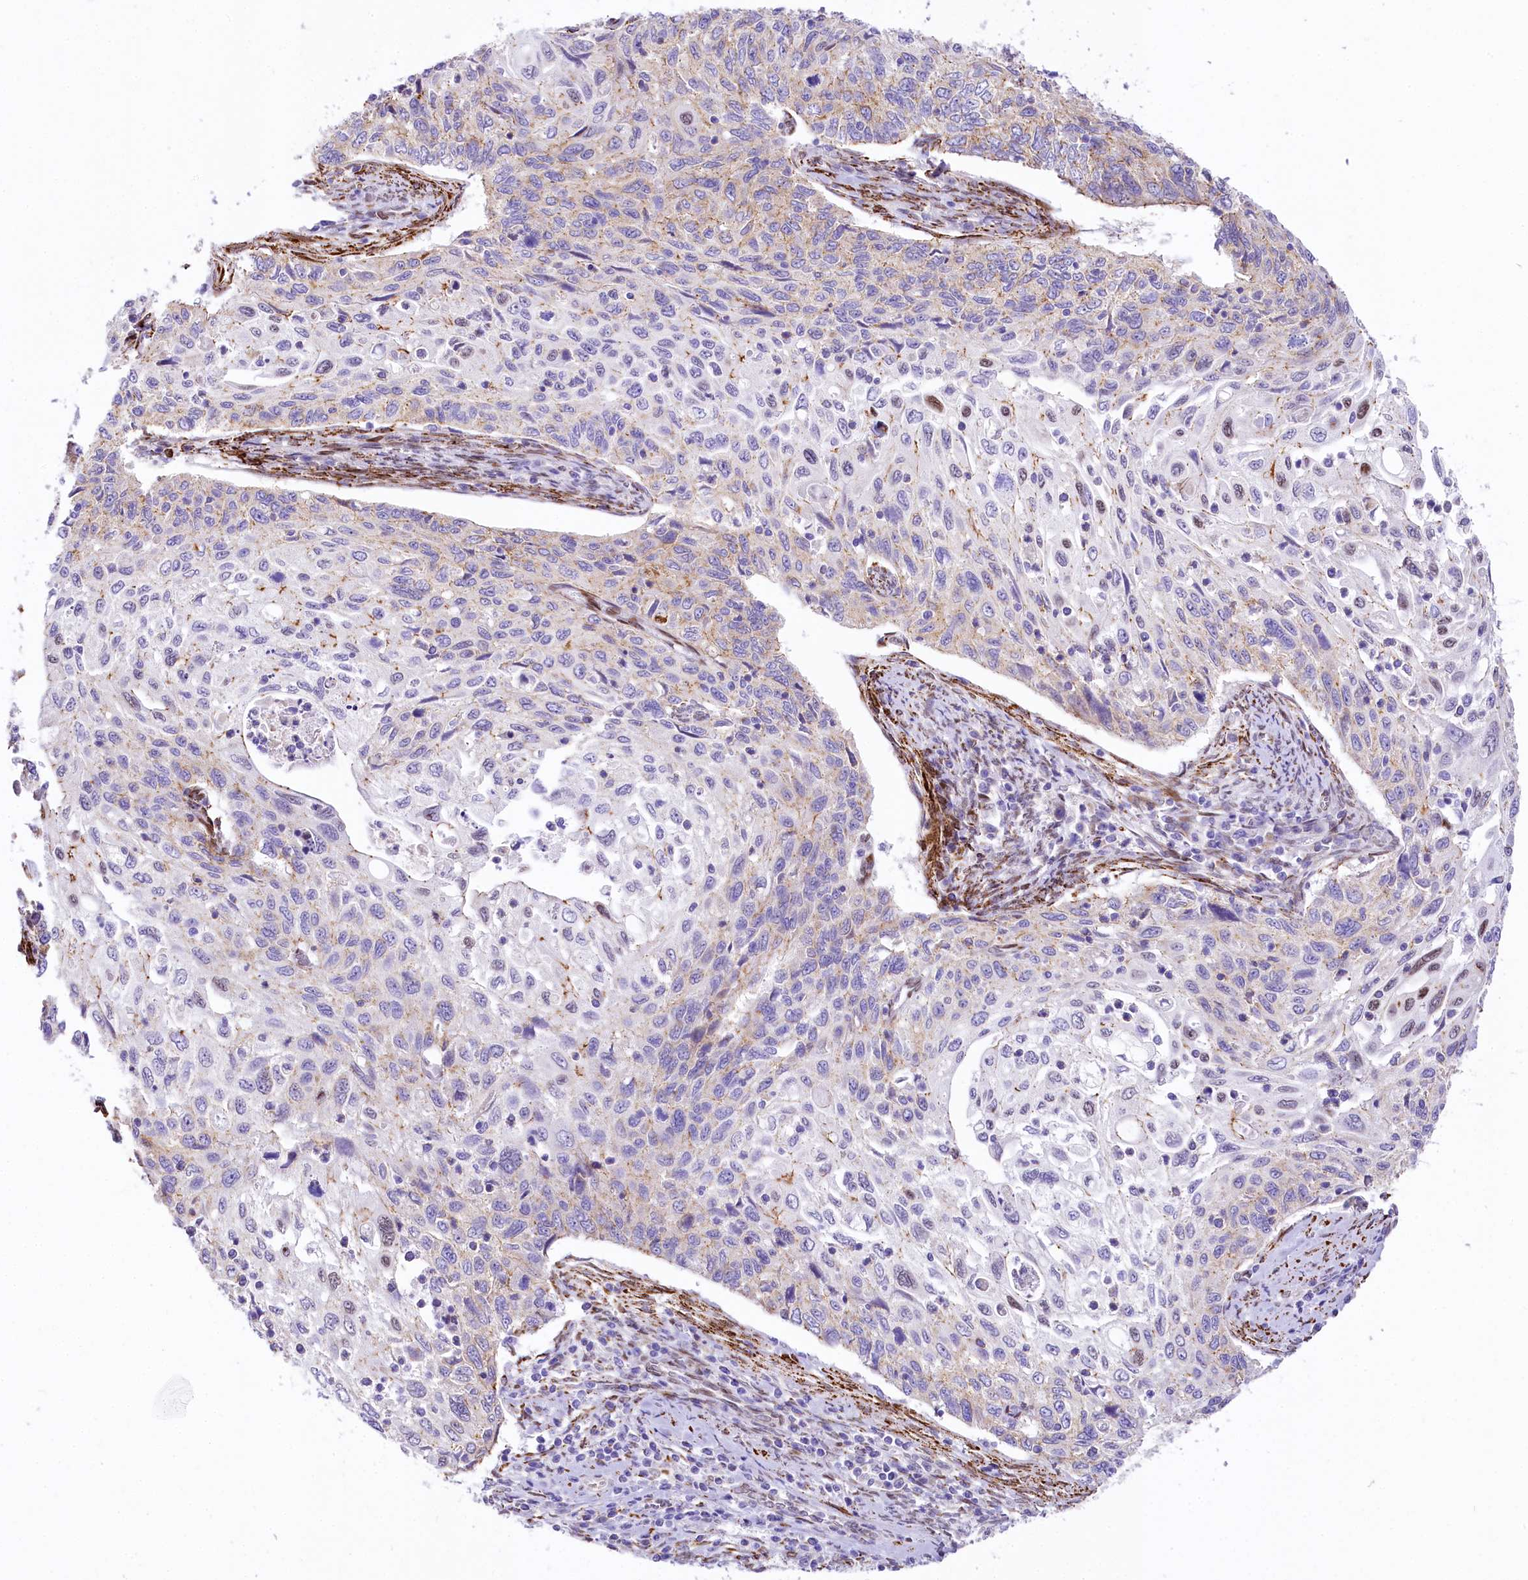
{"staining": {"intensity": "weak", "quantity": "<25%", "location": "cytoplasmic/membranous"}, "tissue": "cervical cancer", "cell_type": "Tumor cells", "image_type": "cancer", "snomed": [{"axis": "morphology", "description": "Squamous cell carcinoma, NOS"}, {"axis": "topography", "description": "Cervix"}], "caption": "Tumor cells are negative for protein expression in human cervical cancer (squamous cell carcinoma). The staining is performed using DAB brown chromogen with nuclei counter-stained in using hematoxylin.", "gene": "PPIP5K2", "patient": {"sex": "female", "age": 70}}